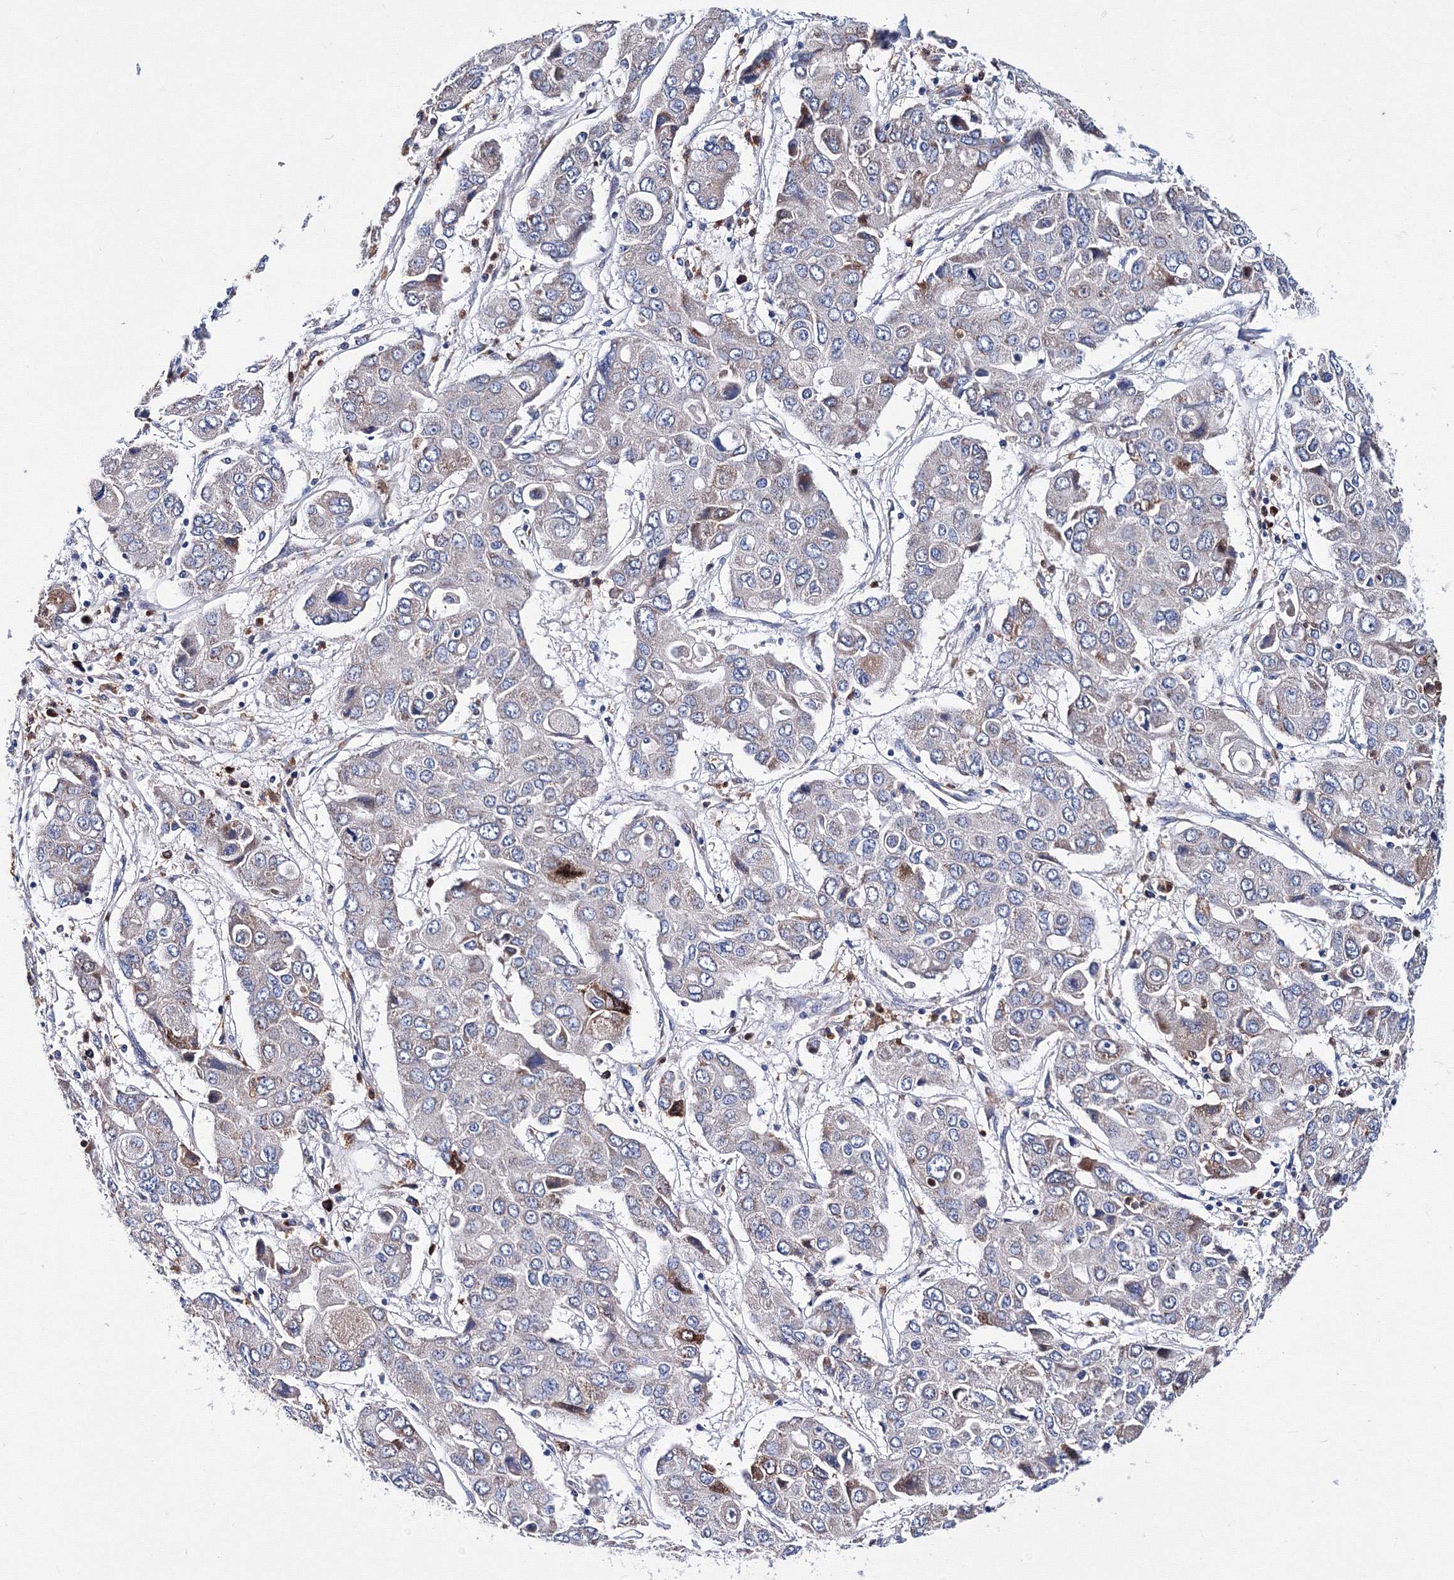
{"staining": {"intensity": "weak", "quantity": "<25%", "location": "cytoplasmic/membranous"}, "tissue": "liver cancer", "cell_type": "Tumor cells", "image_type": "cancer", "snomed": [{"axis": "morphology", "description": "Cholangiocarcinoma"}, {"axis": "topography", "description": "Liver"}], "caption": "This is an IHC histopathology image of cholangiocarcinoma (liver). There is no expression in tumor cells.", "gene": "TRPM2", "patient": {"sex": "male", "age": 67}}